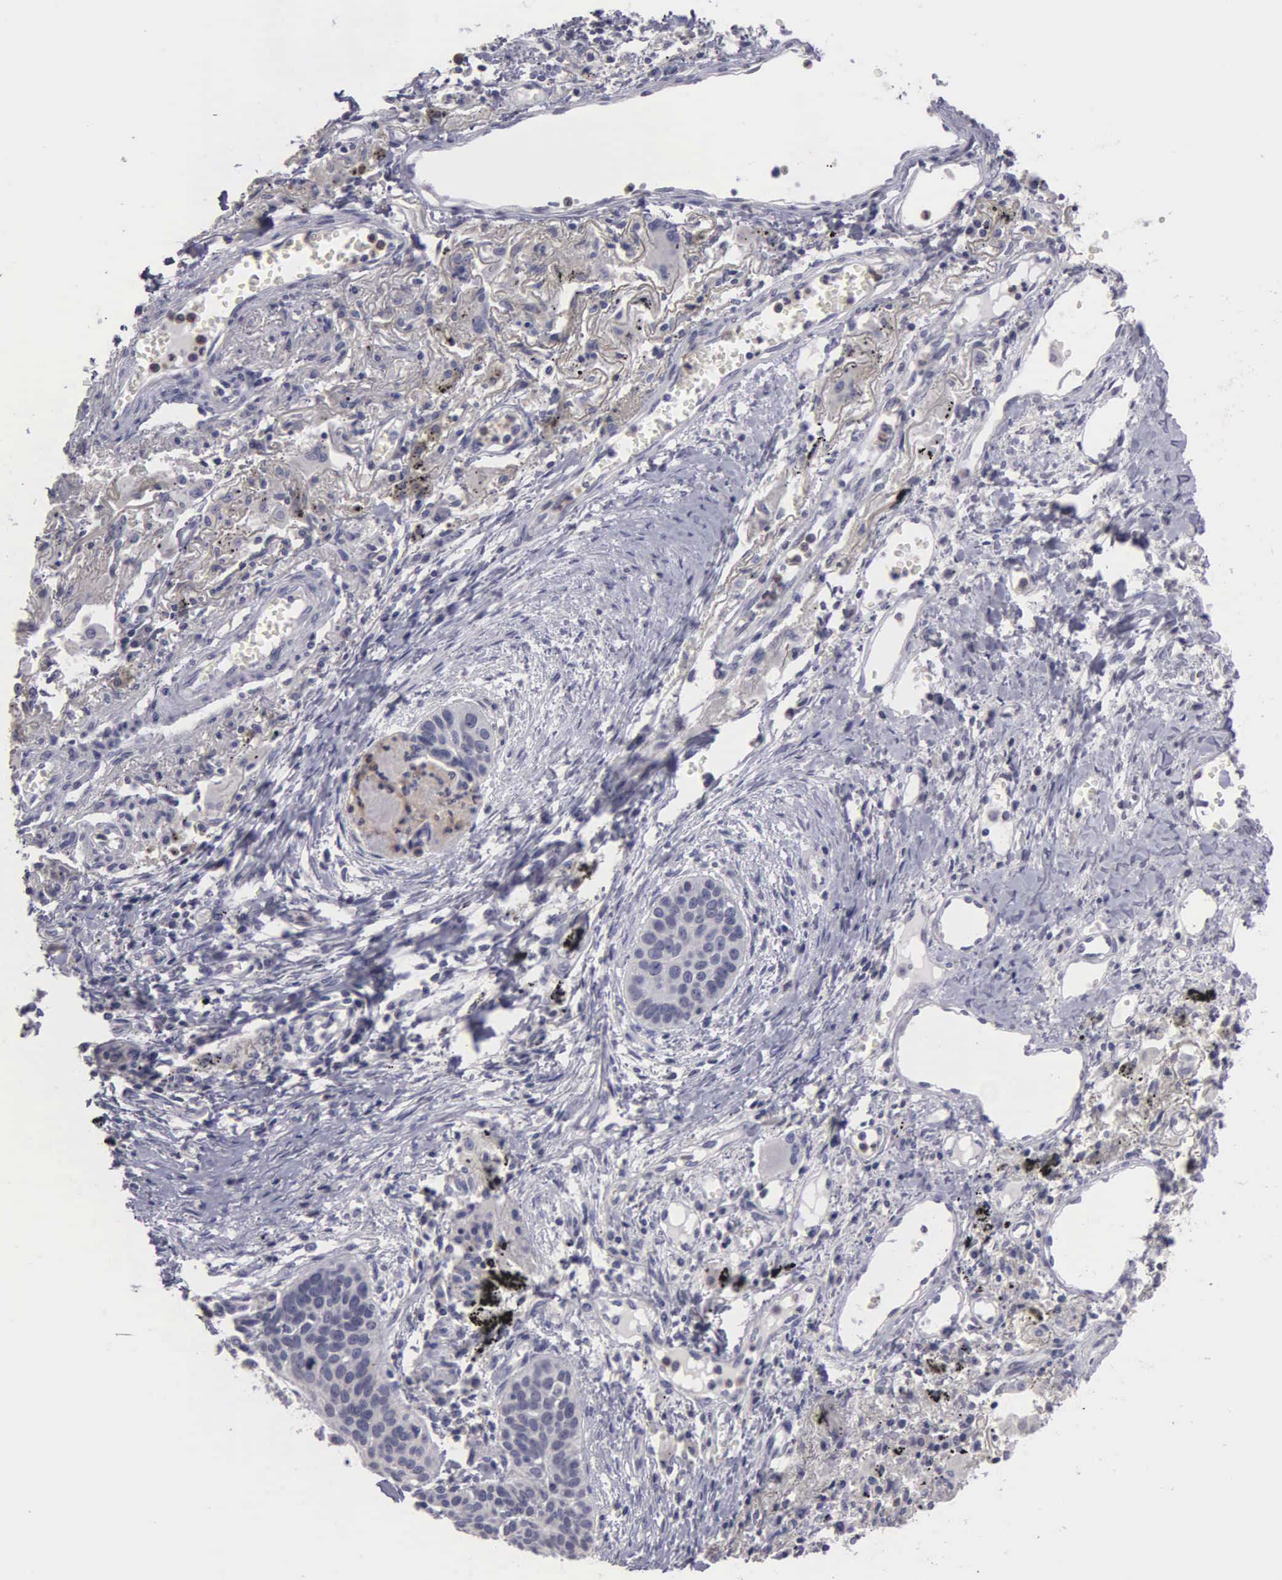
{"staining": {"intensity": "negative", "quantity": "none", "location": "none"}, "tissue": "lung cancer", "cell_type": "Tumor cells", "image_type": "cancer", "snomed": [{"axis": "morphology", "description": "Squamous cell carcinoma, NOS"}, {"axis": "topography", "description": "Lung"}], "caption": "Tumor cells show no significant protein positivity in squamous cell carcinoma (lung).", "gene": "BRD1", "patient": {"sex": "male", "age": 71}}